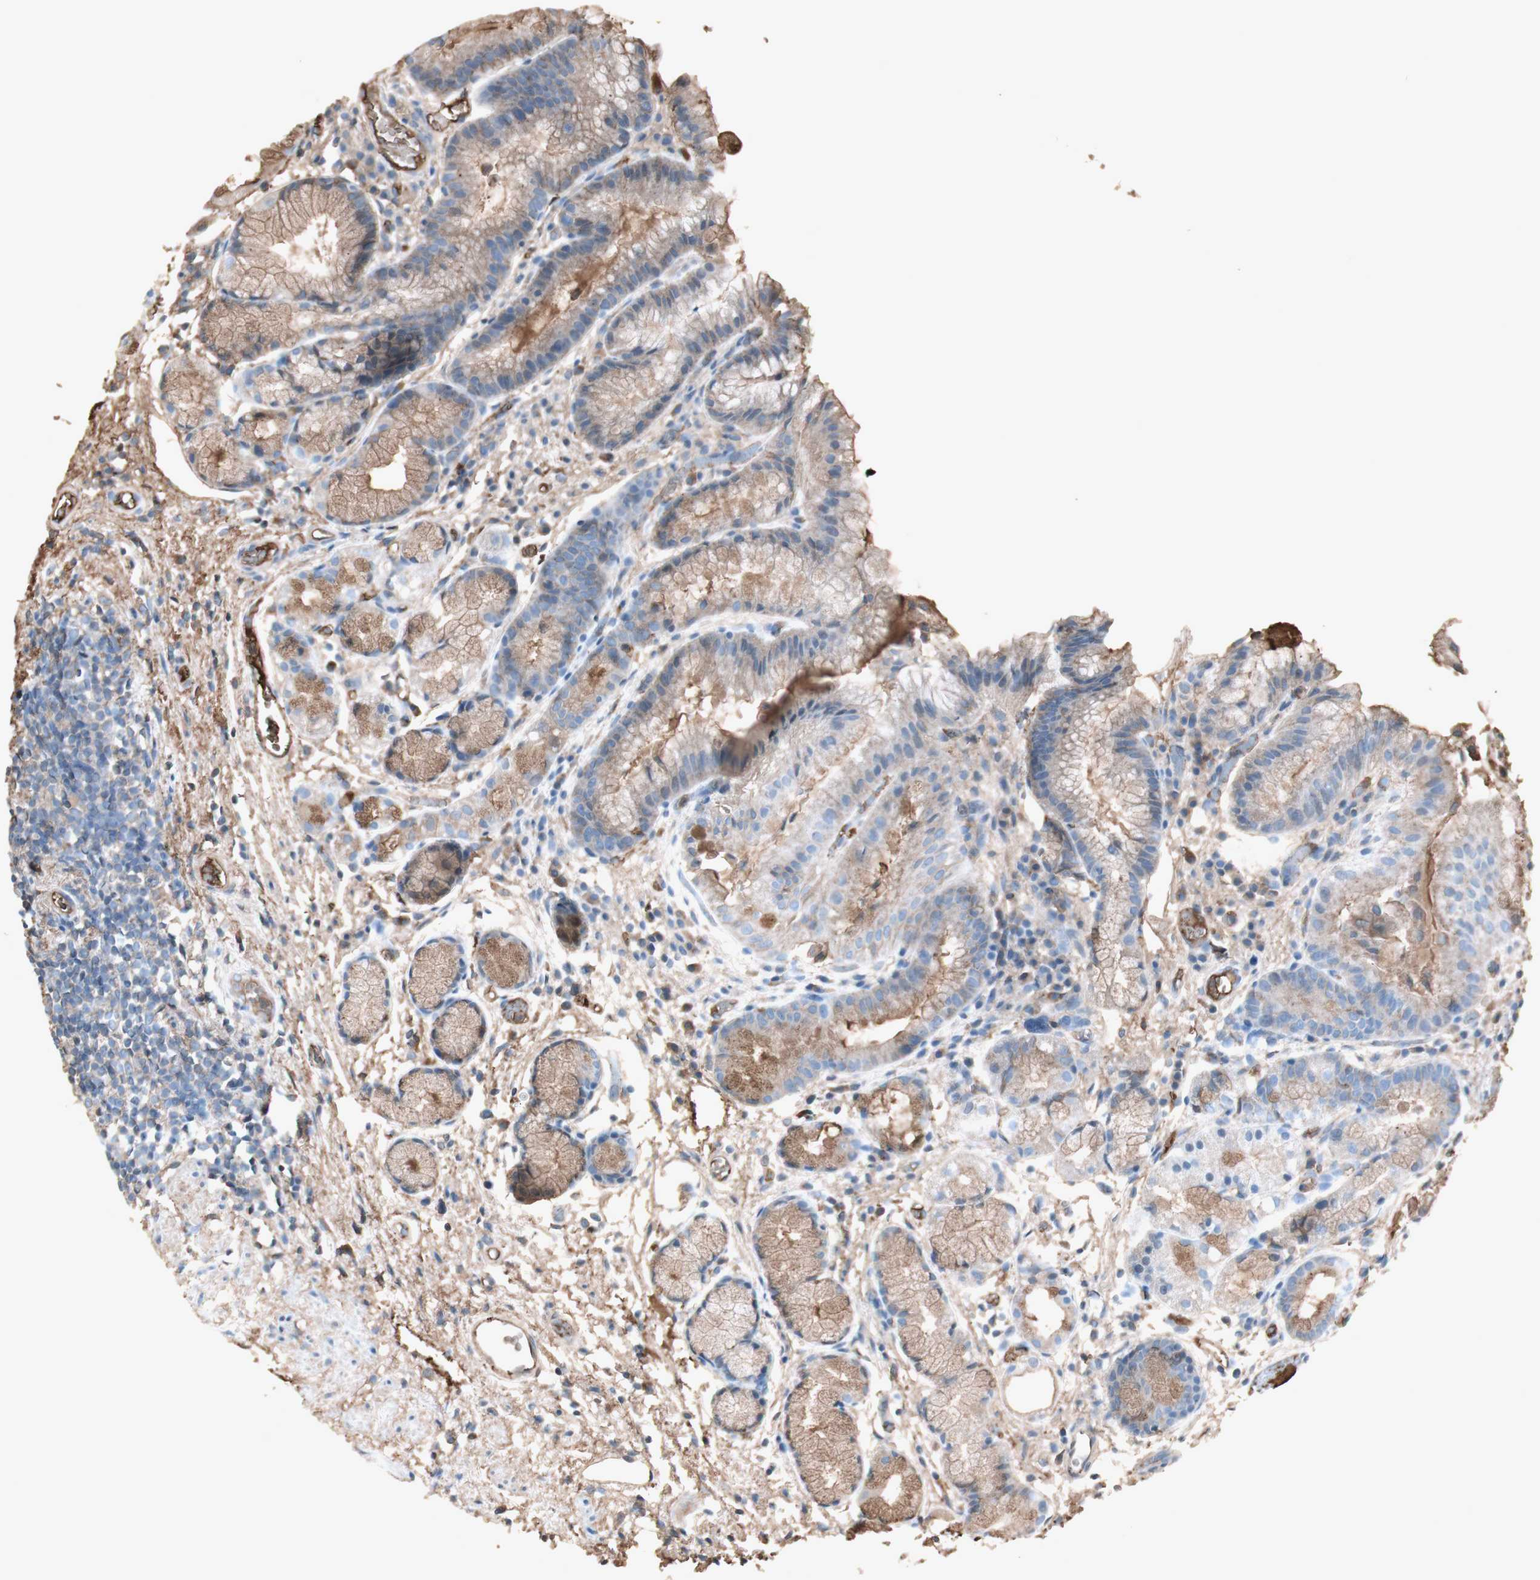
{"staining": {"intensity": "moderate", "quantity": ">75%", "location": "cytoplasmic/membranous"}, "tissue": "stomach", "cell_type": "Glandular cells", "image_type": "normal", "snomed": [{"axis": "morphology", "description": "Normal tissue, NOS"}, {"axis": "topography", "description": "Stomach, upper"}], "caption": "Stomach stained with immunohistochemistry (IHC) reveals moderate cytoplasmic/membranous staining in approximately >75% of glandular cells. The protein is shown in brown color, while the nuclei are stained blue.", "gene": "MMP14", "patient": {"sex": "male", "age": 72}}